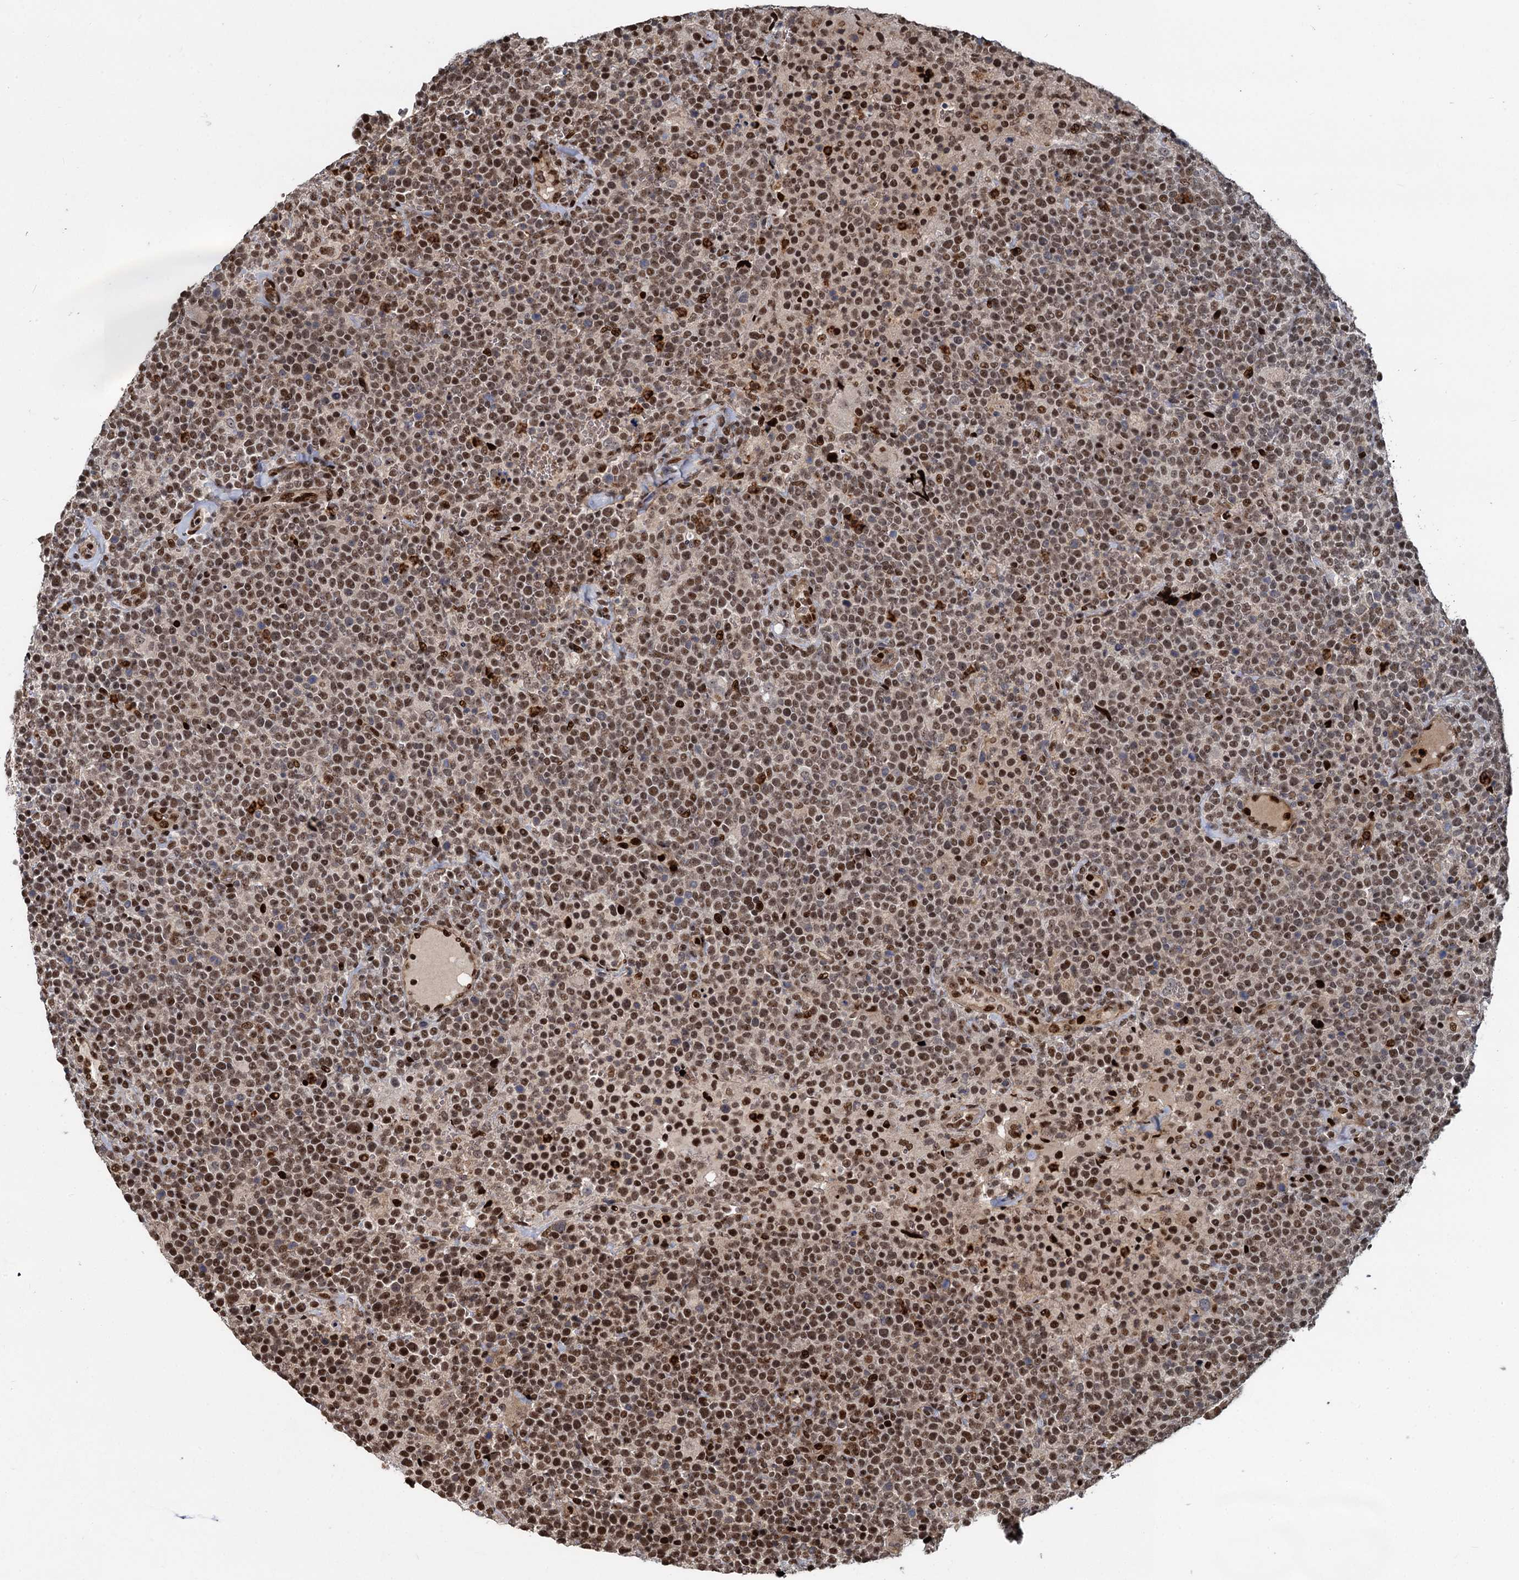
{"staining": {"intensity": "moderate", "quantity": ">75%", "location": "nuclear"}, "tissue": "lymphoma", "cell_type": "Tumor cells", "image_type": "cancer", "snomed": [{"axis": "morphology", "description": "Malignant lymphoma, non-Hodgkin's type, High grade"}, {"axis": "topography", "description": "Lymph node"}], "caption": "Immunohistochemical staining of lymphoma exhibits medium levels of moderate nuclear expression in about >75% of tumor cells. Immunohistochemistry (ihc) stains the protein in brown and the nuclei are stained blue.", "gene": "ANKRD49", "patient": {"sex": "male", "age": 61}}